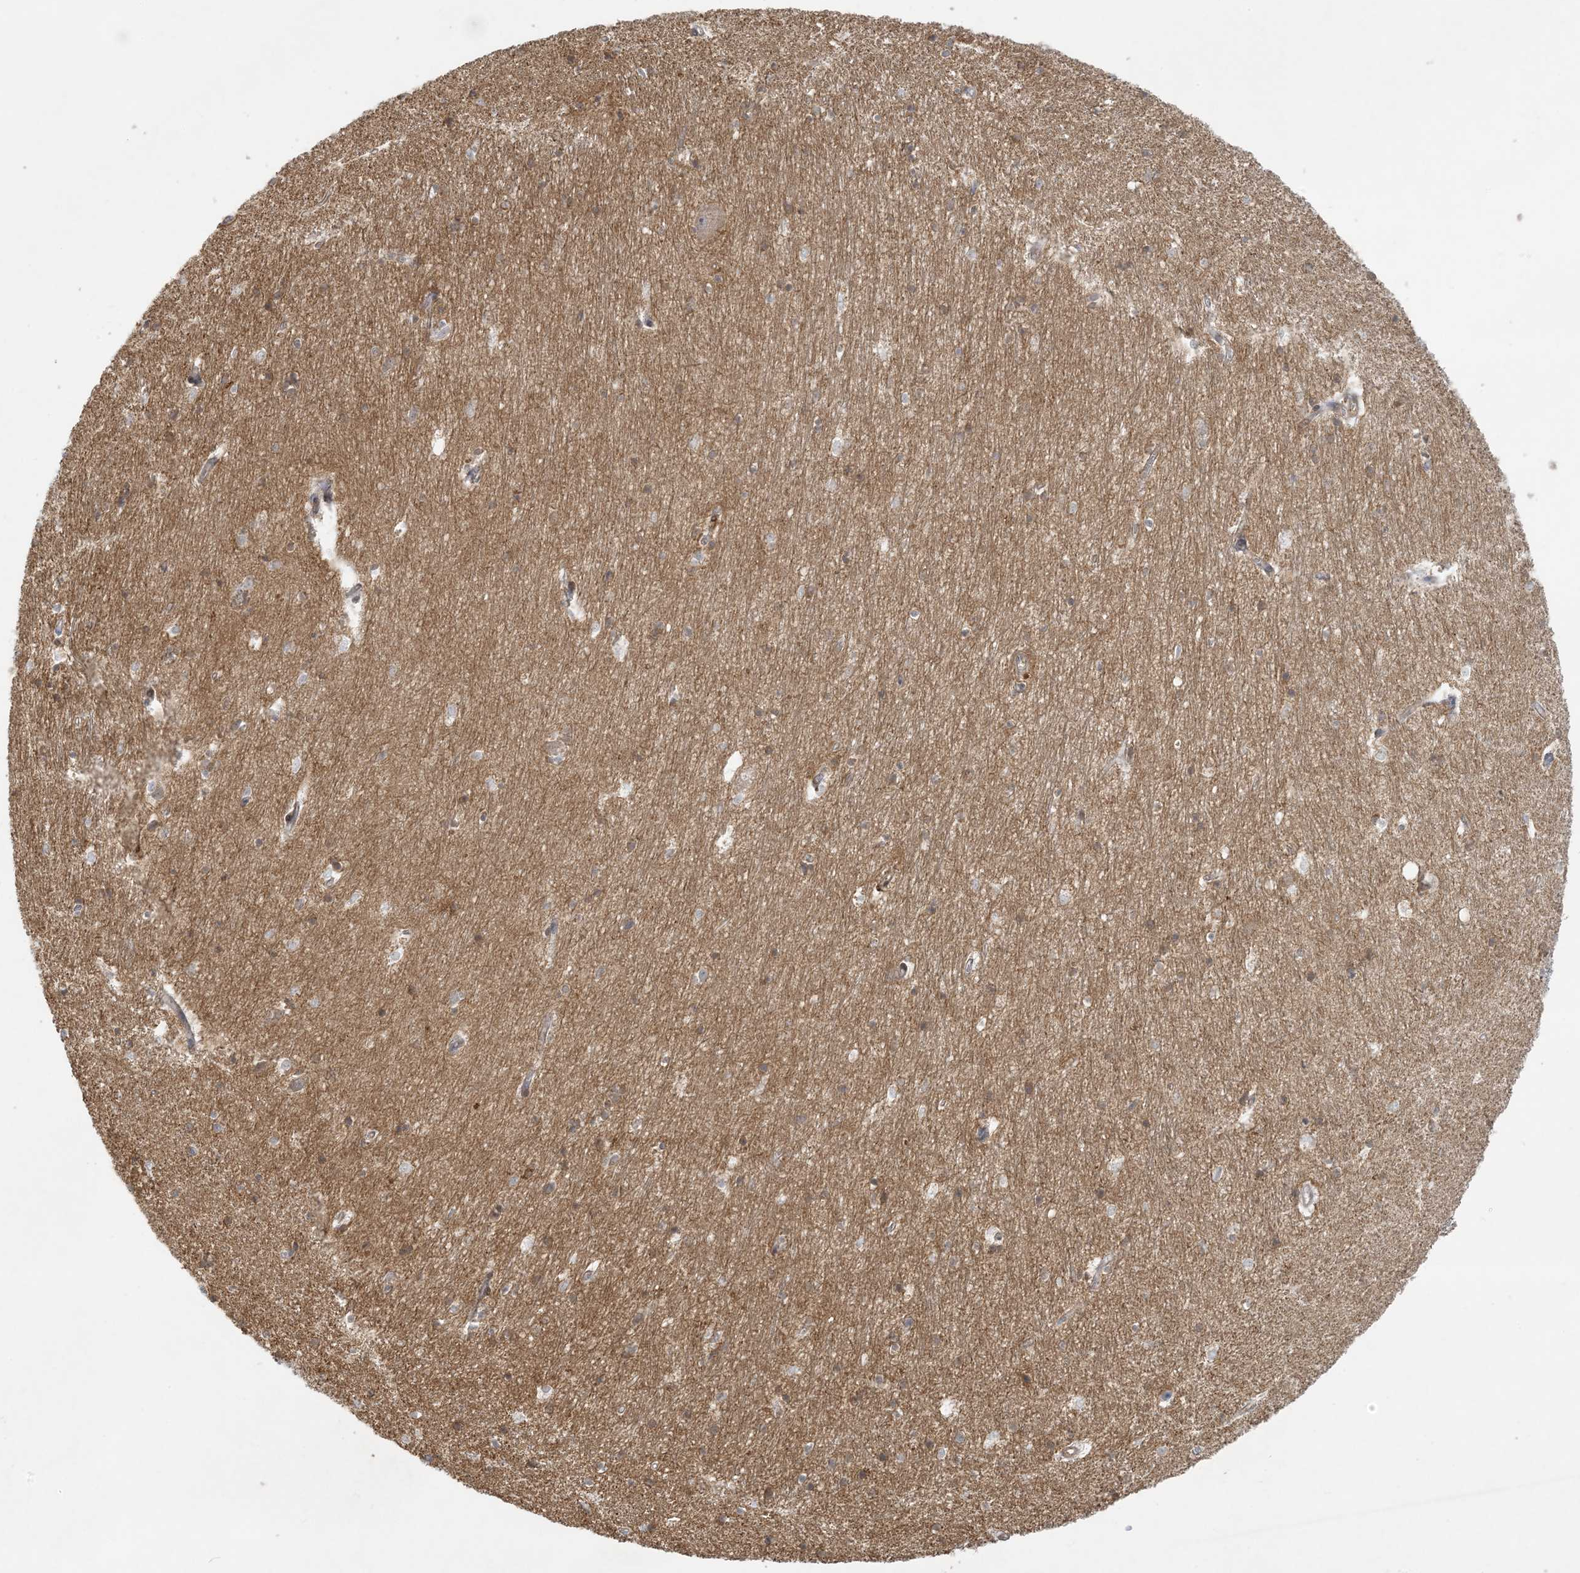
{"staining": {"intensity": "weak", "quantity": "25%-75%", "location": "cytoplasmic/membranous"}, "tissue": "hippocampus", "cell_type": "Glial cells", "image_type": "normal", "snomed": [{"axis": "morphology", "description": "Normal tissue, NOS"}, {"axis": "topography", "description": "Hippocampus"}], "caption": "Immunohistochemistry photomicrograph of normal hippocampus: hippocampus stained using immunohistochemistry (IHC) demonstrates low levels of weak protein expression localized specifically in the cytoplasmic/membranous of glial cells, appearing as a cytoplasmic/membranous brown color.", "gene": "BCORL1", "patient": {"sex": "female", "age": 64}}